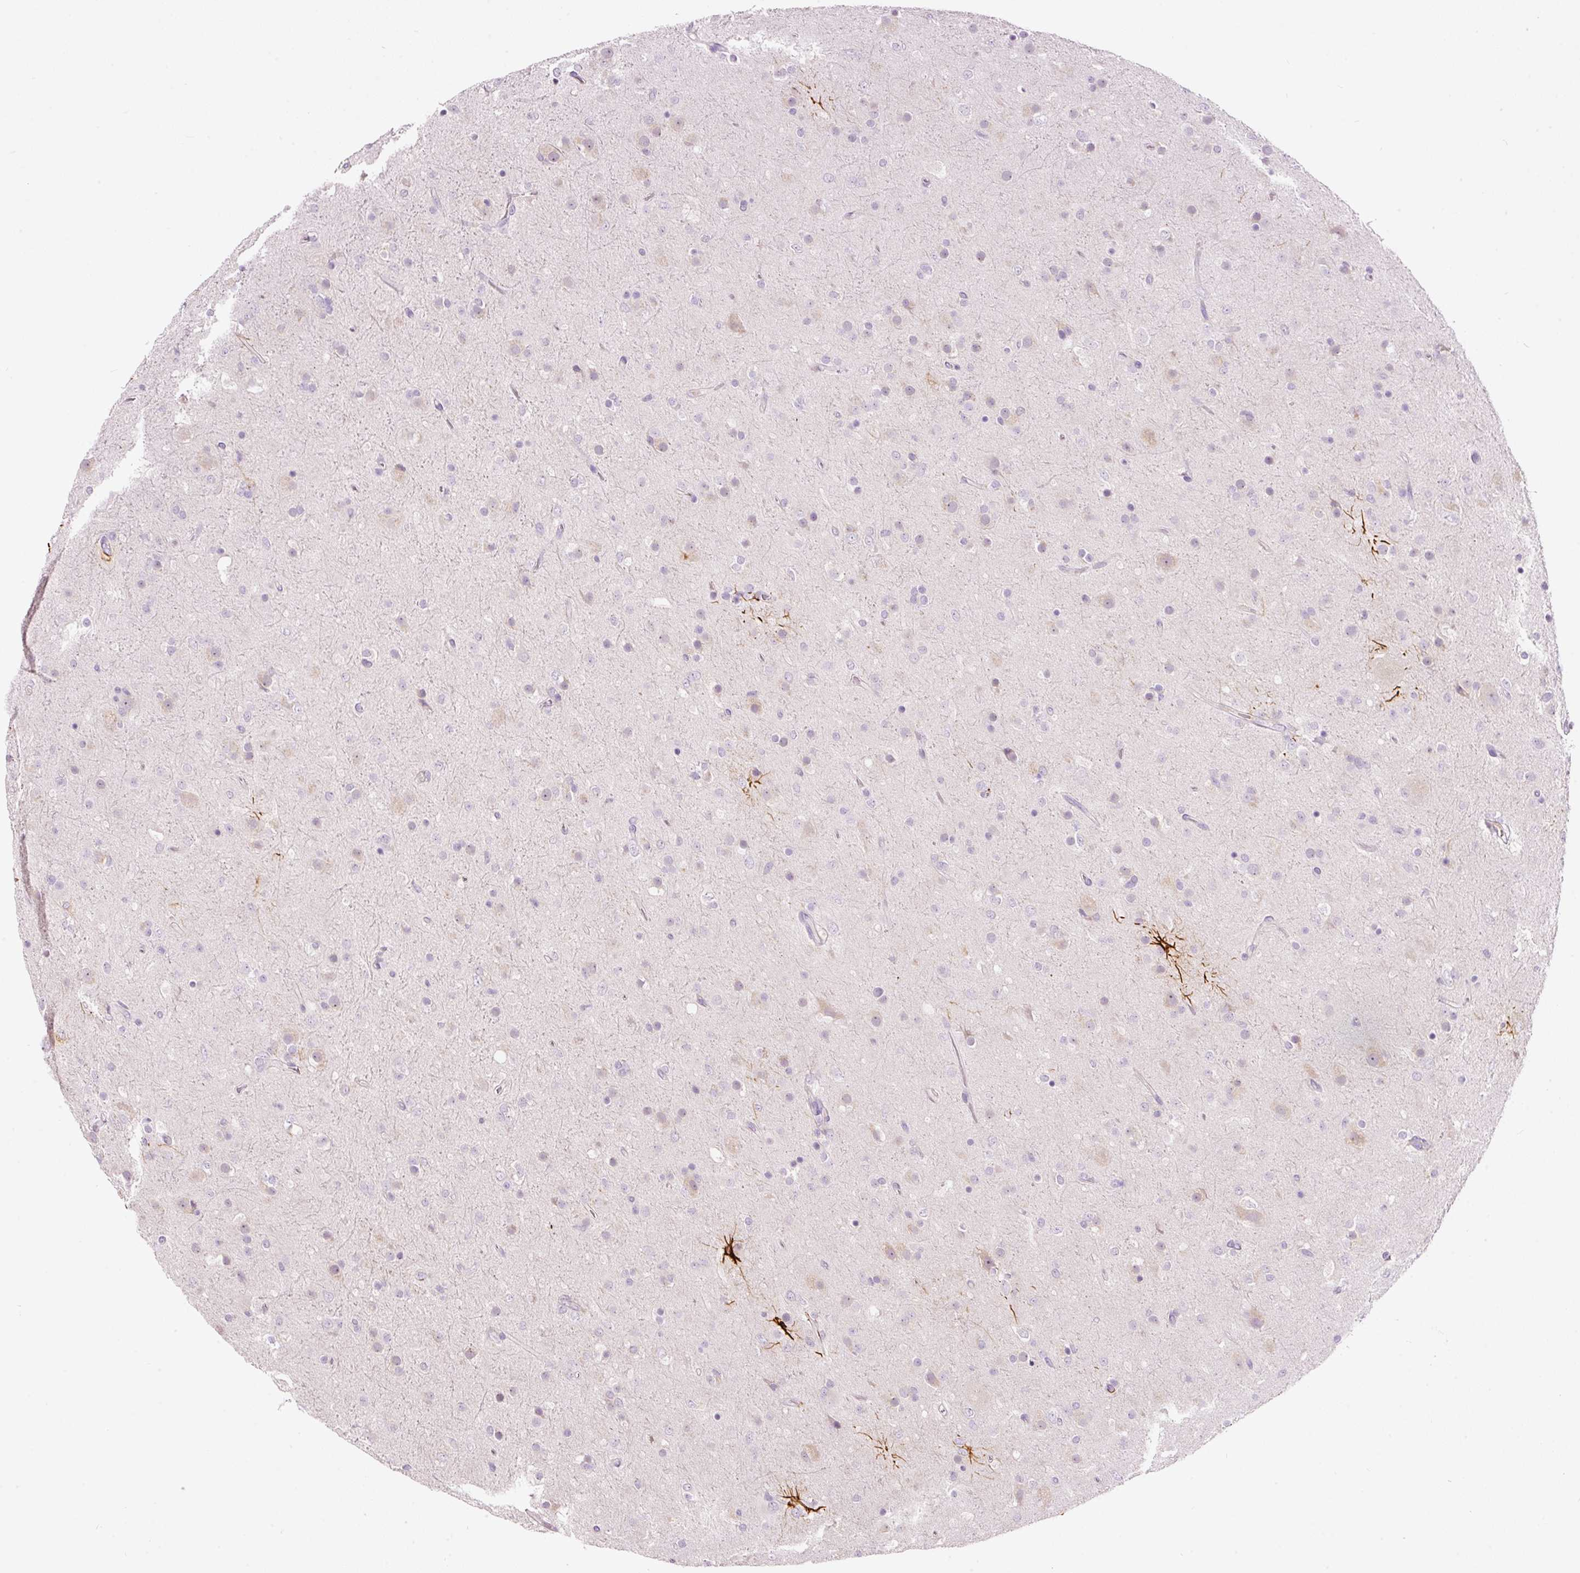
{"staining": {"intensity": "negative", "quantity": "none", "location": "none"}, "tissue": "glioma", "cell_type": "Tumor cells", "image_type": "cancer", "snomed": [{"axis": "morphology", "description": "Glioma, malignant, Low grade"}, {"axis": "topography", "description": "Brain"}], "caption": "Malignant low-grade glioma stained for a protein using immunohistochemistry (IHC) exhibits no staining tumor cells.", "gene": "RSPO2", "patient": {"sex": "male", "age": 65}}